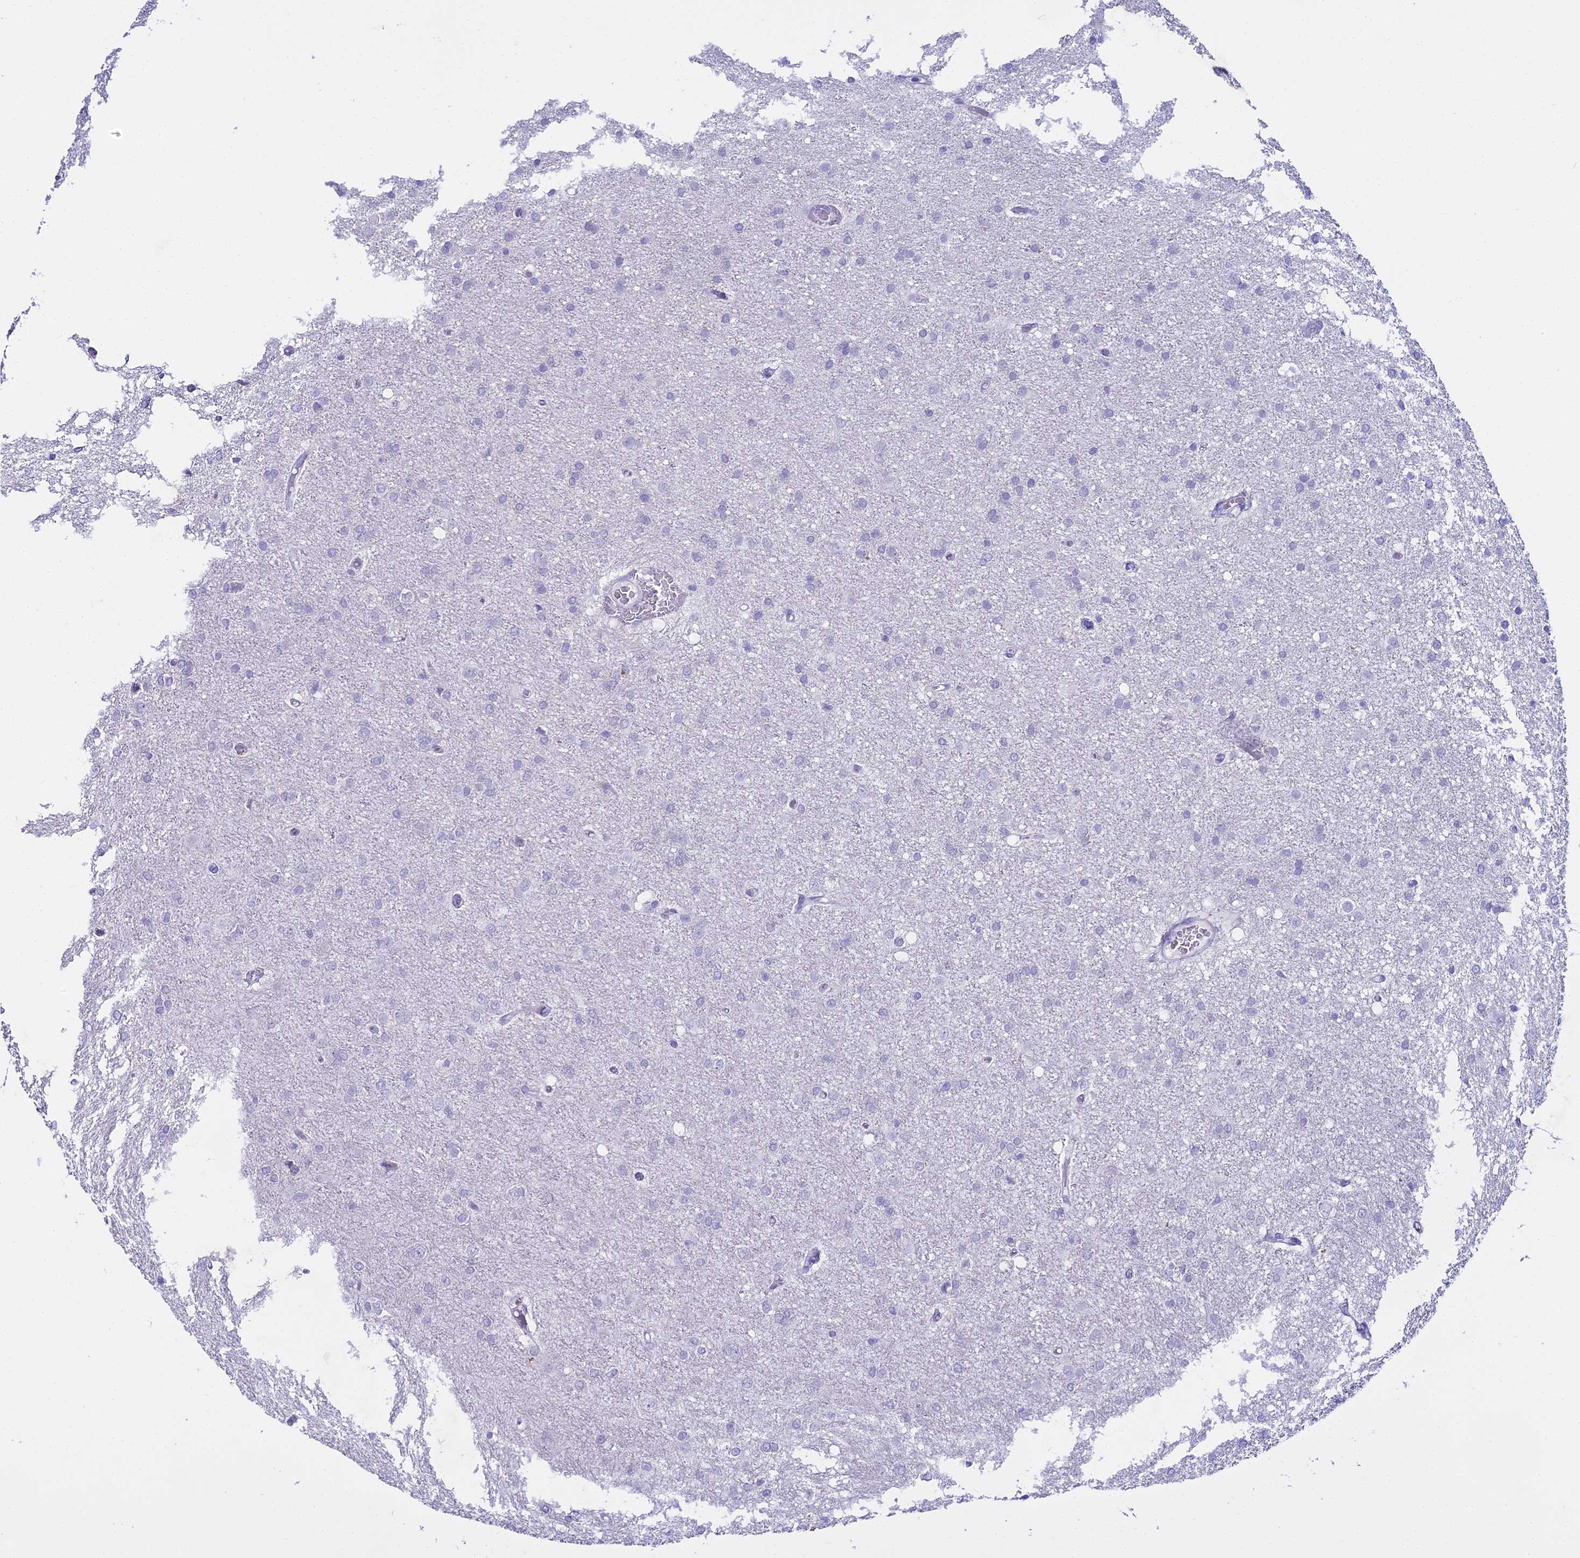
{"staining": {"intensity": "negative", "quantity": "none", "location": "none"}, "tissue": "glioma", "cell_type": "Tumor cells", "image_type": "cancer", "snomed": [{"axis": "morphology", "description": "Glioma, malignant, High grade"}, {"axis": "topography", "description": "Brain"}], "caption": "There is no significant staining in tumor cells of glioma.", "gene": "ALPP", "patient": {"sex": "female", "age": 50}}